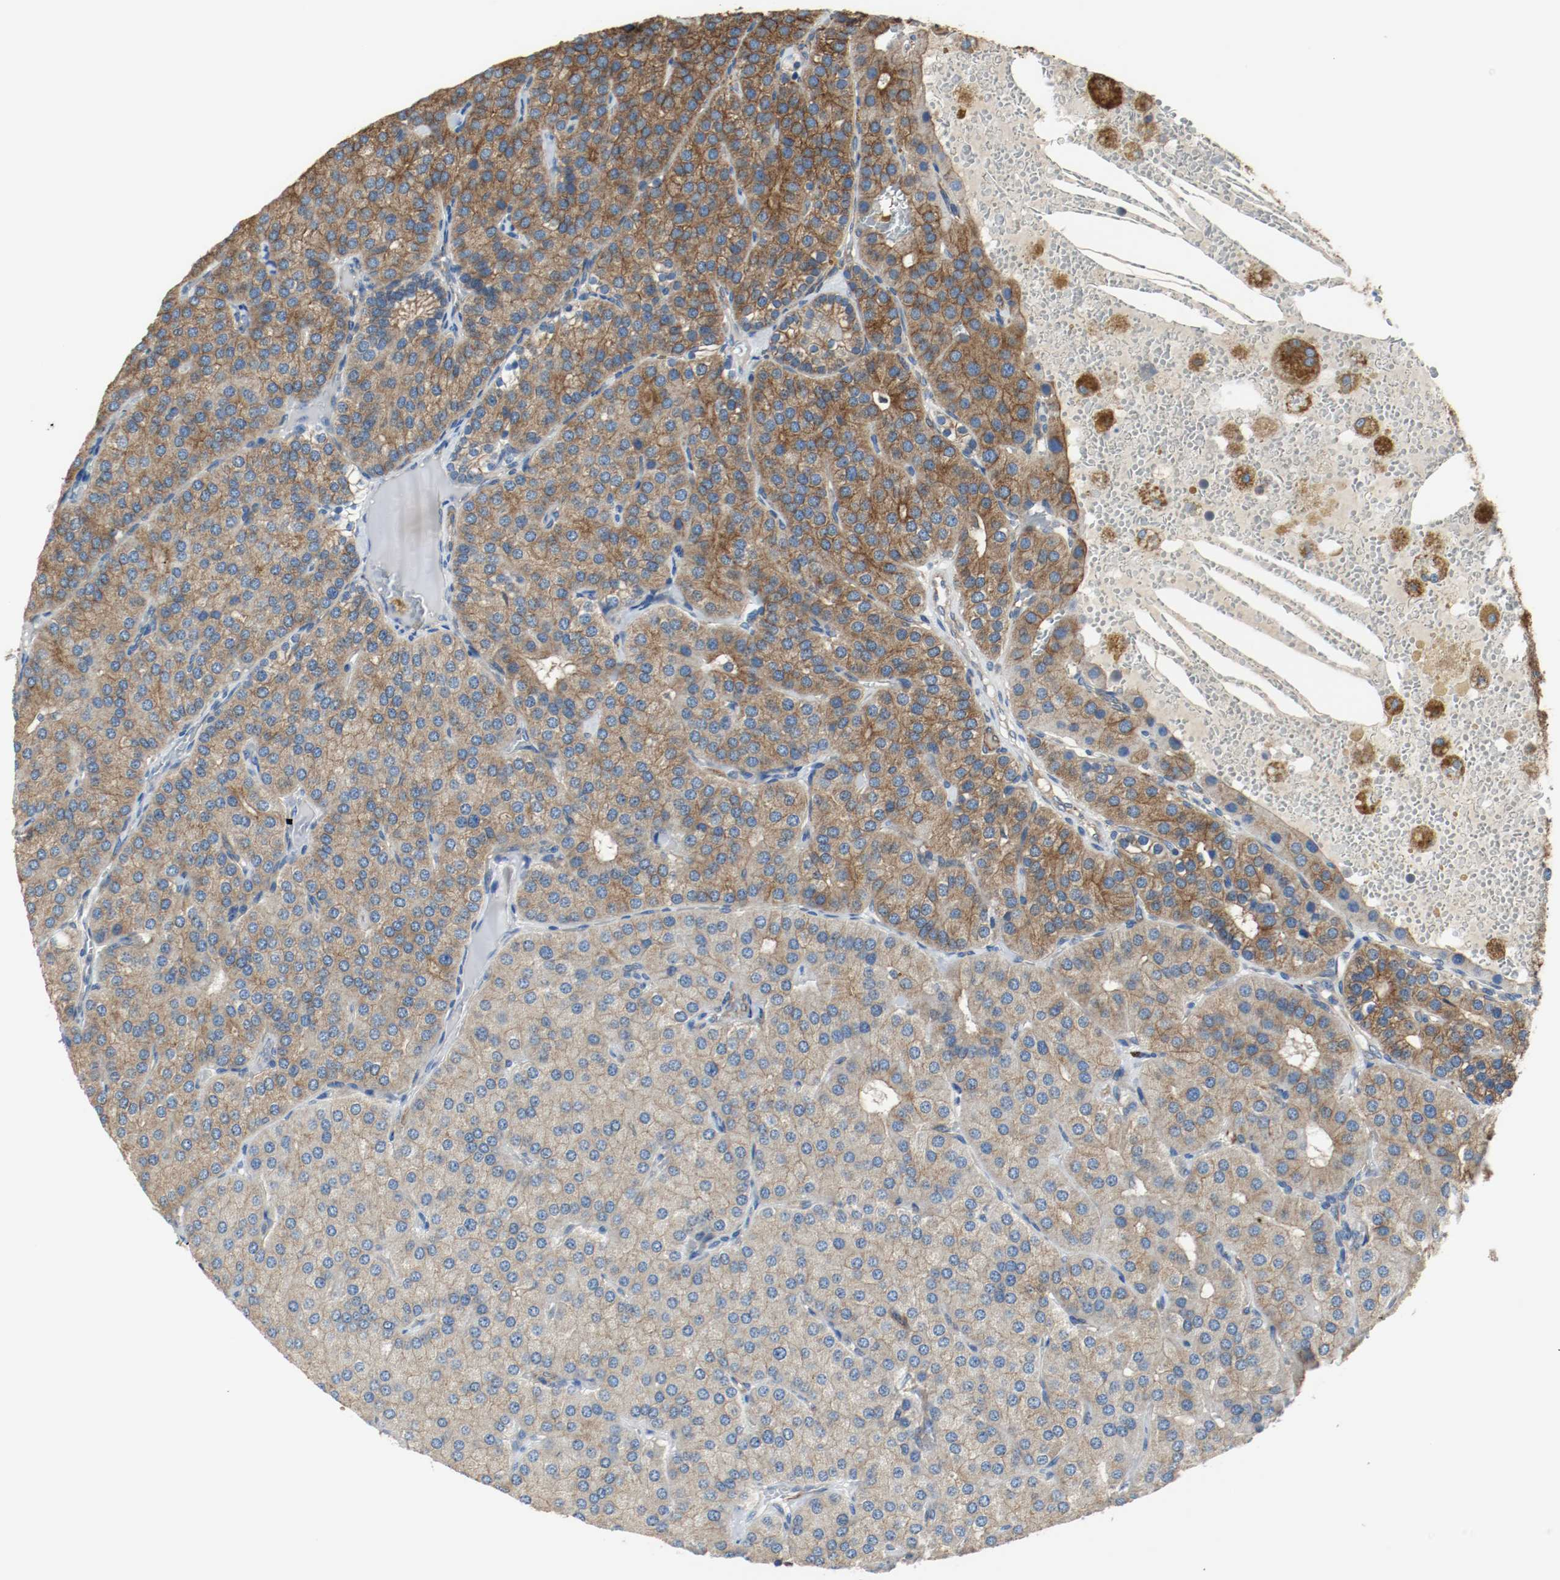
{"staining": {"intensity": "strong", "quantity": ">75%", "location": "cytoplasmic/membranous"}, "tissue": "parathyroid gland", "cell_type": "Glandular cells", "image_type": "normal", "snomed": [{"axis": "morphology", "description": "Normal tissue, NOS"}, {"axis": "morphology", "description": "Adenoma, NOS"}, {"axis": "topography", "description": "Parathyroid gland"}], "caption": "Immunohistochemical staining of normal parathyroid gland shows strong cytoplasmic/membranous protein positivity in approximately >75% of glandular cells.", "gene": "TUBA3D", "patient": {"sex": "female", "age": 86}}